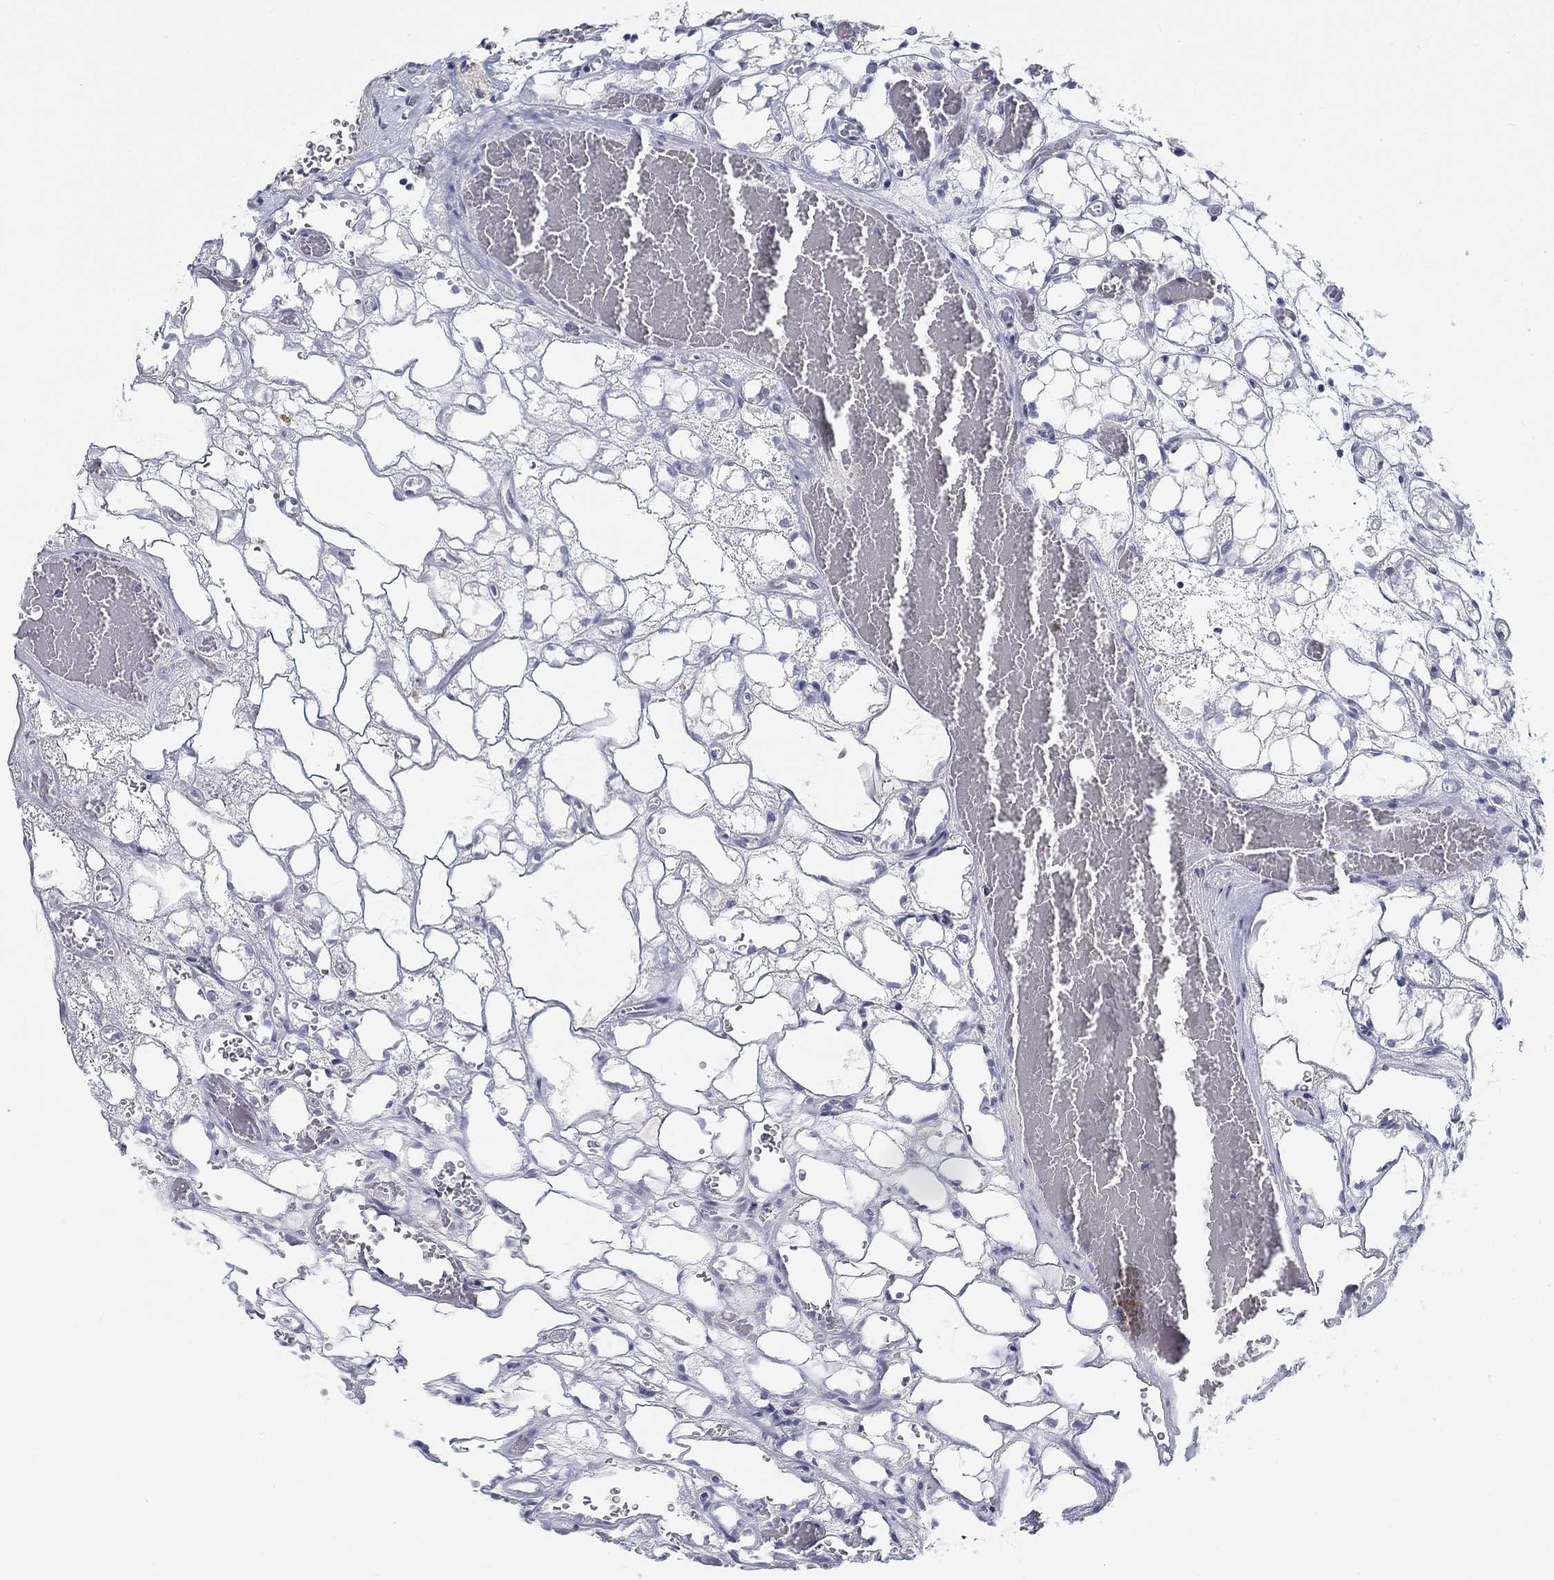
{"staining": {"intensity": "negative", "quantity": "none", "location": "none"}, "tissue": "renal cancer", "cell_type": "Tumor cells", "image_type": "cancer", "snomed": [{"axis": "morphology", "description": "Adenocarcinoma, NOS"}, {"axis": "topography", "description": "Kidney"}], "caption": "Immunohistochemistry (IHC) micrograph of neoplastic tissue: human renal cancer stained with DAB (3,3'-diaminobenzidine) displays no significant protein staining in tumor cells. (Immunohistochemistry (IHC), brightfield microscopy, high magnification).", "gene": "PRC1", "patient": {"sex": "female", "age": 69}}